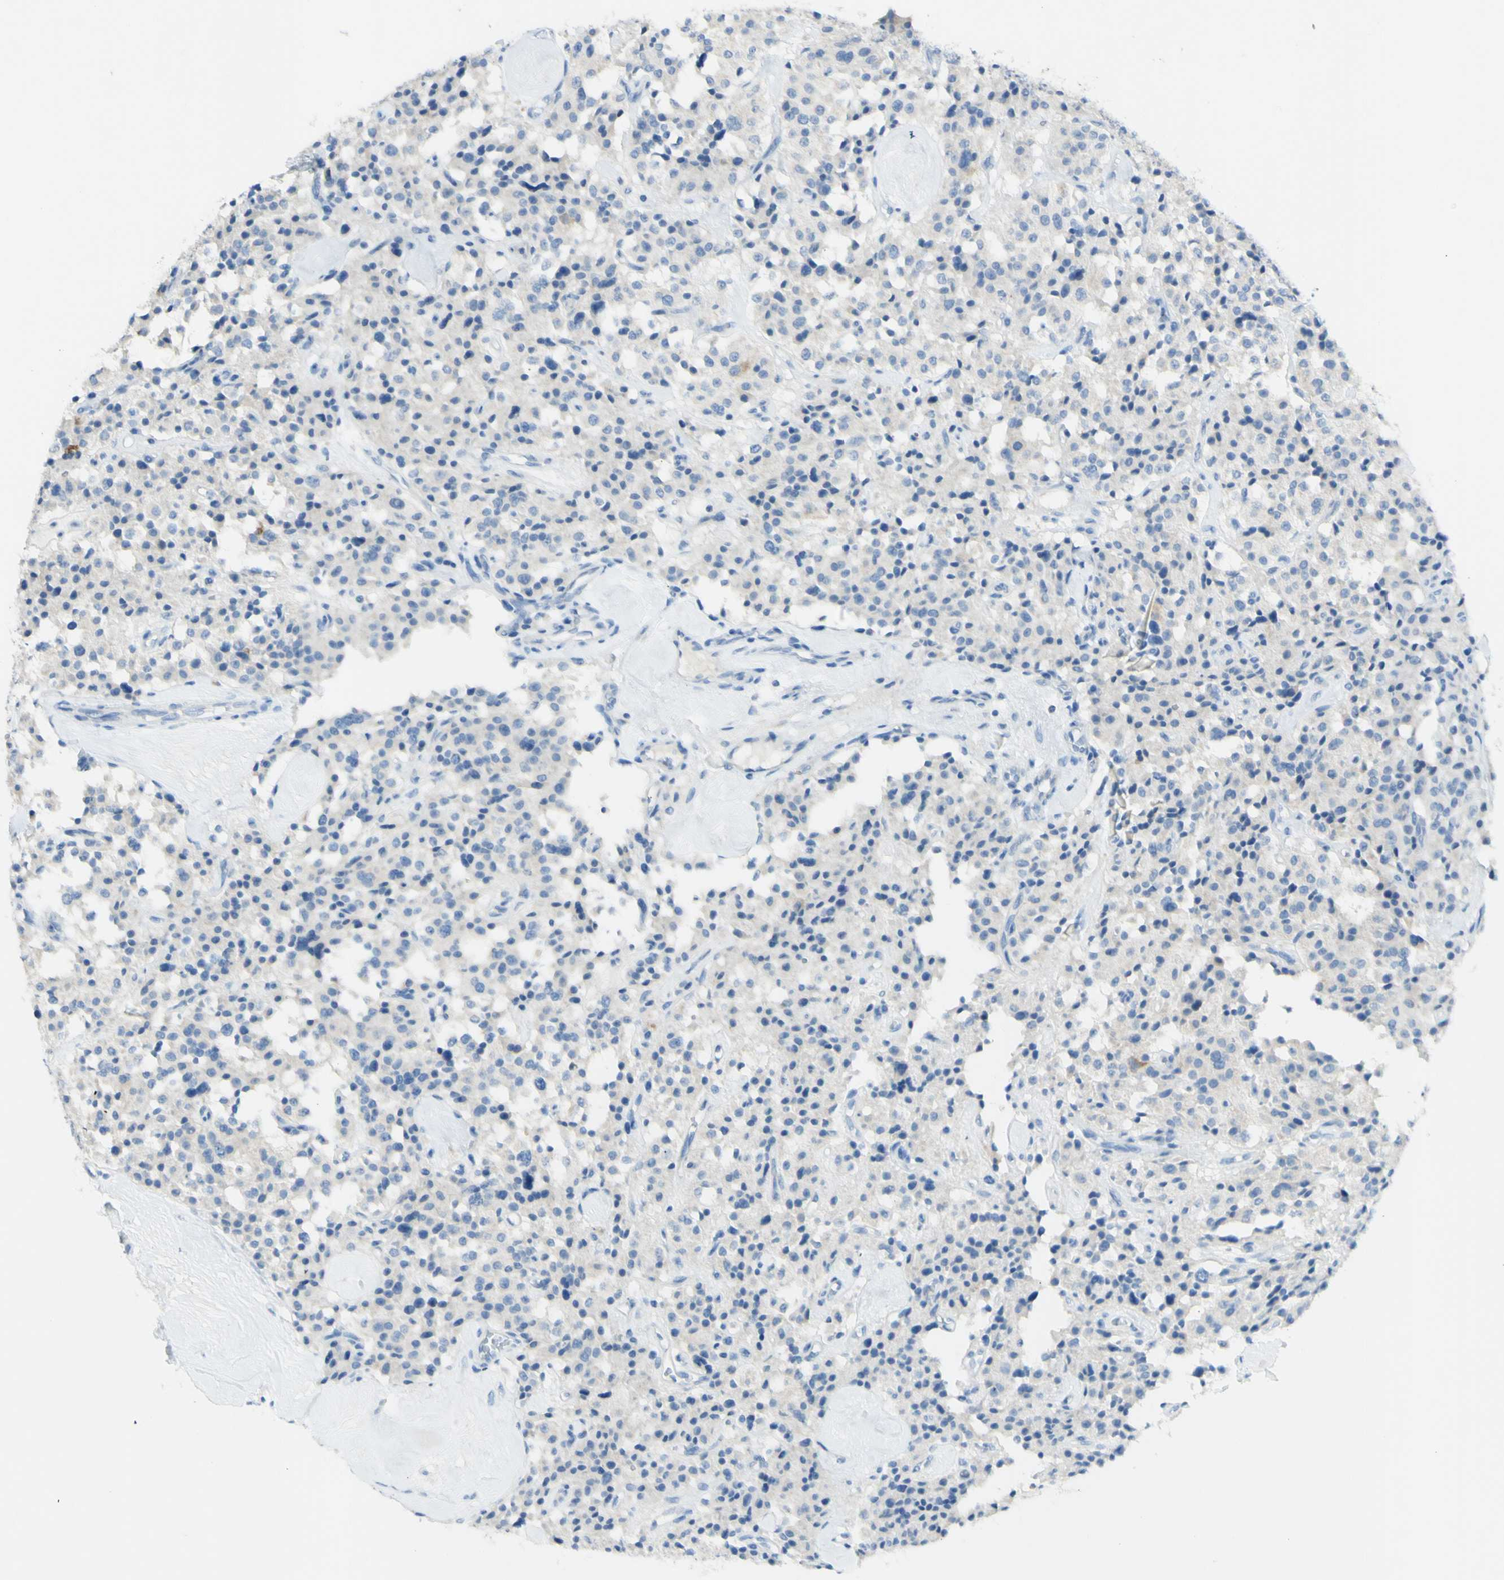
{"staining": {"intensity": "negative", "quantity": "none", "location": "none"}, "tissue": "carcinoid", "cell_type": "Tumor cells", "image_type": "cancer", "snomed": [{"axis": "morphology", "description": "Carcinoid, malignant, NOS"}, {"axis": "topography", "description": "Lung"}], "caption": "The histopathology image reveals no staining of tumor cells in carcinoid. (DAB (3,3'-diaminobenzidine) immunohistochemistry, high magnification).", "gene": "GDF15", "patient": {"sex": "male", "age": 30}}